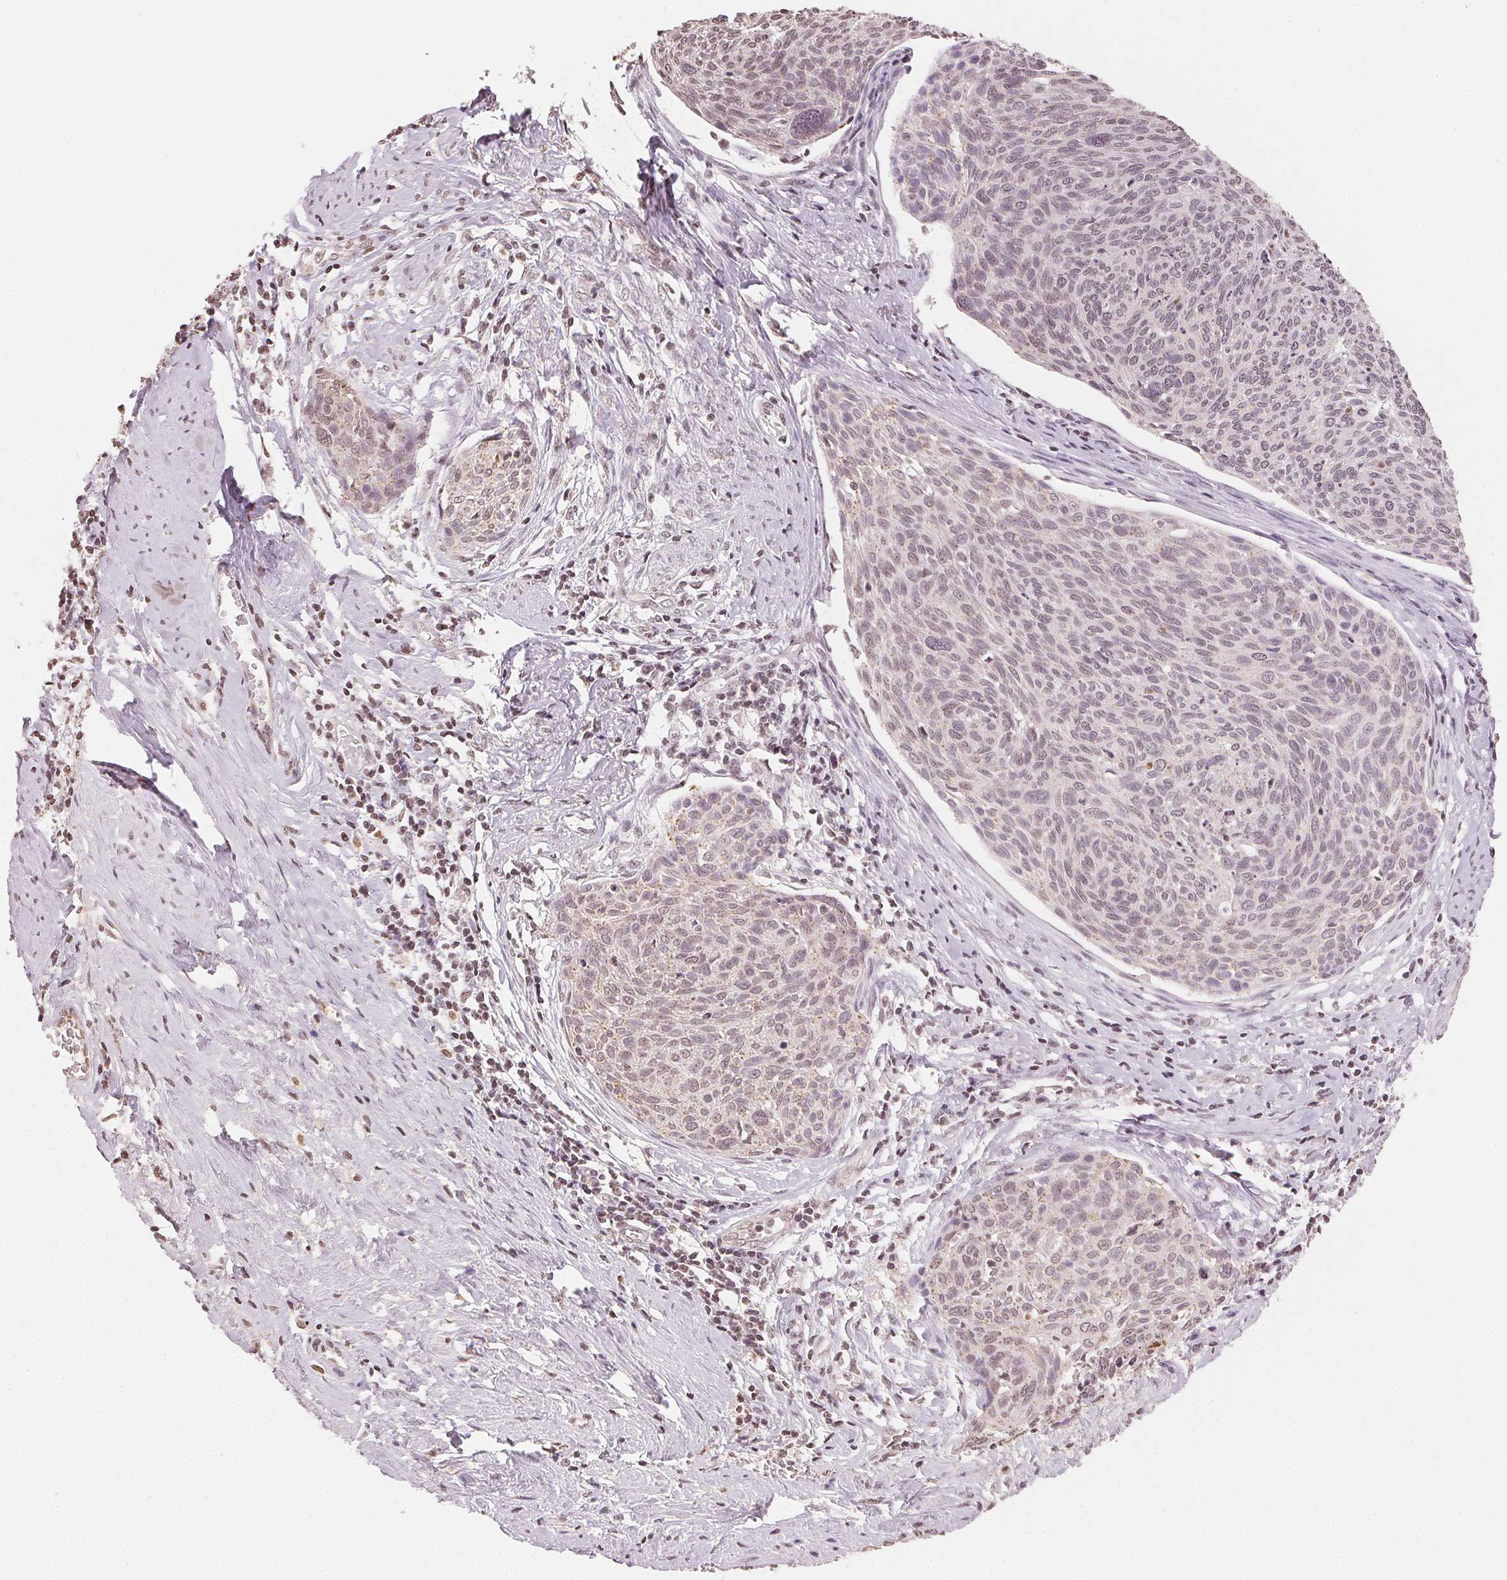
{"staining": {"intensity": "weak", "quantity": "<25%", "location": "nuclear"}, "tissue": "cervical cancer", "cell_type": "Tumor cells", "image_type": "cancer", "snomed": [{"axis": "morphology", "description": "Squamous cell carcinoma, NOS"}, {"axis": "topography", "description": "Cervix"}], "caption": "The immunohistochemistry (IHC) photomicrograph has no significant positivity in tumor cells of cervical cancer (squamous cell carcinoma) tissue. The staining was performed using DAB (3,3'-diaminobenzidine) to visualize the protein expression in brown, while the nuclei were stained in blue with hematoxylin (Magnification: 20x).", "gene": "TBP", "patient": {"sex": "female", "age": 49}}